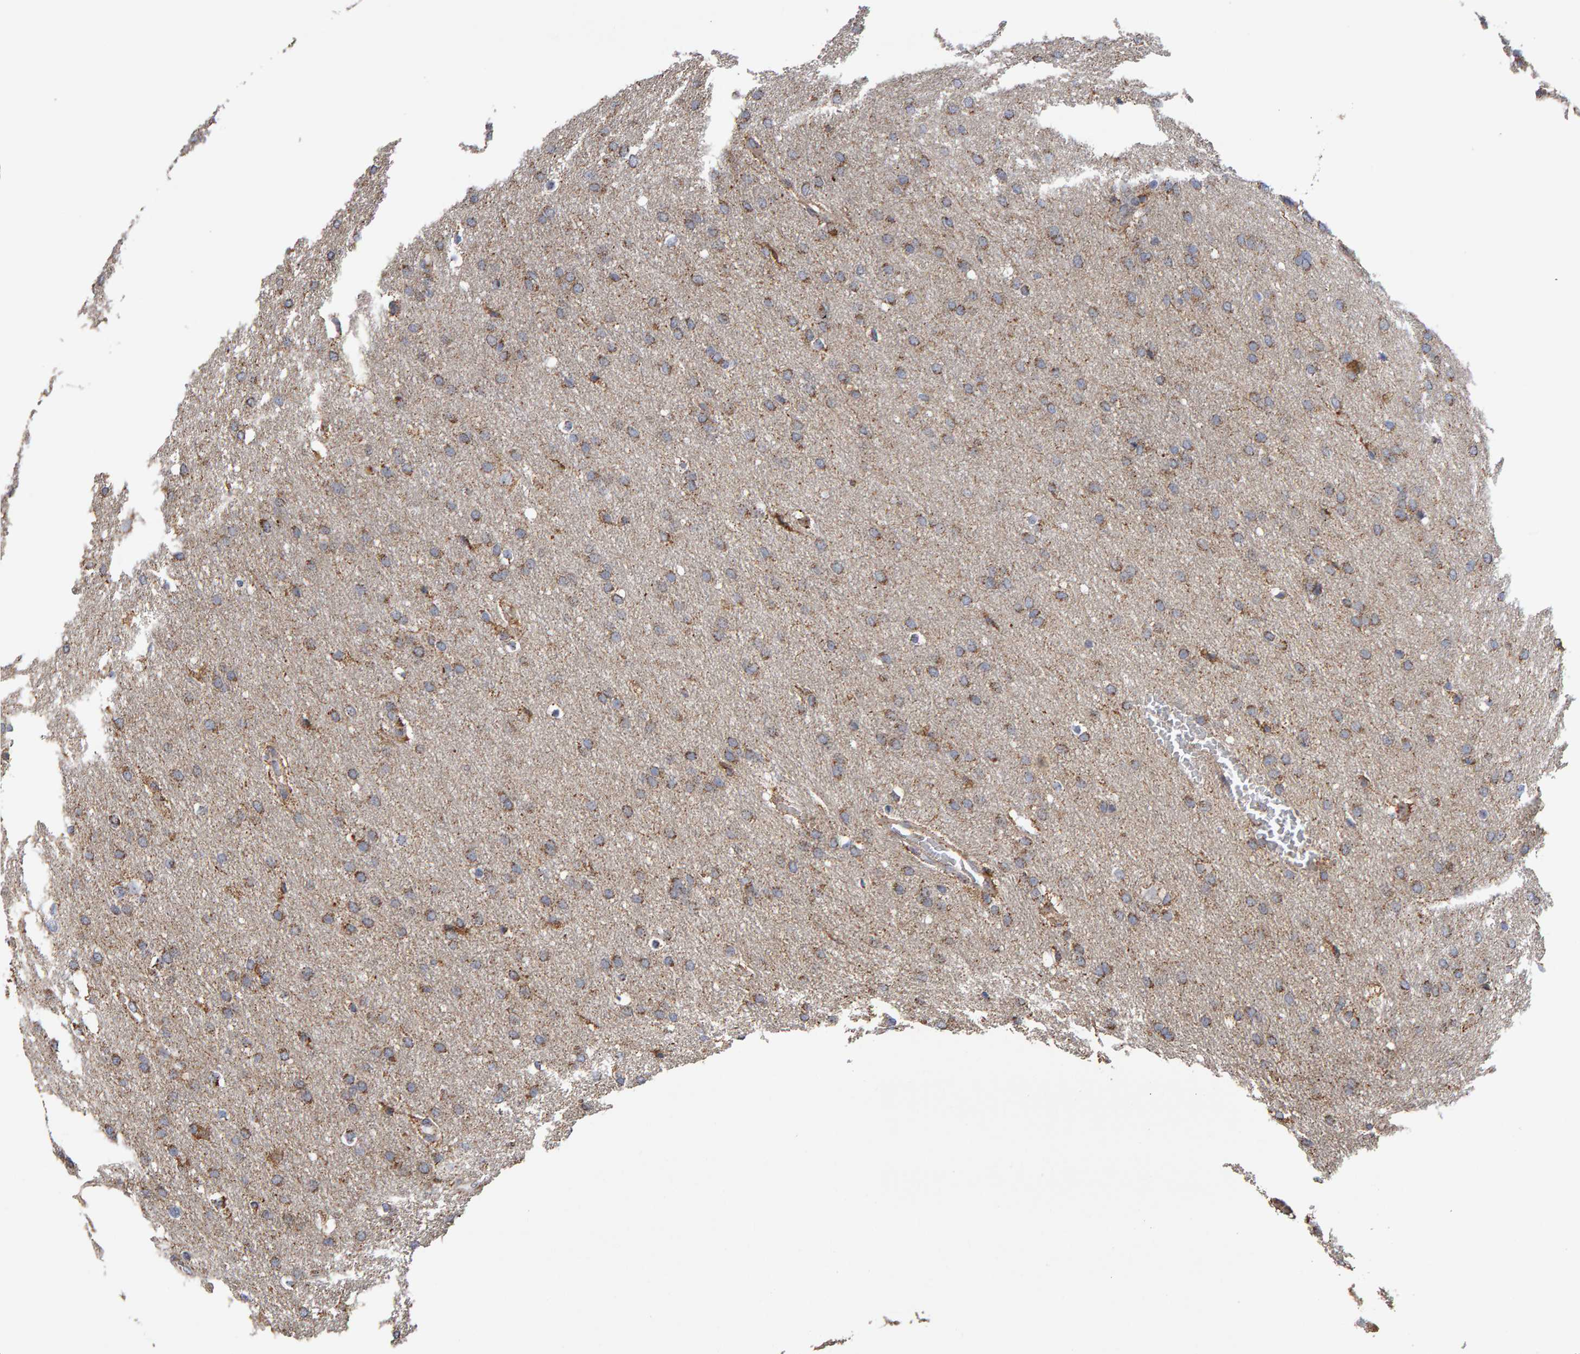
{"staining": {"intensity": "weak", "quantity": ">75%", "location": "cytoplasmic/membranous"}, "tissue": "glioma", "cell_type": "Tumor cells", "image_type": "cancer", "snomed": [{"axis": "morphology", "description": "Glioma, malignant, Low grade"}, {"axis": "topography", "description": "Brain"}], "caption": "The photomicrograph displays a brown stain indicating the presence of a protein in the cytoplasmic/membranous of tumor cells in low-grade glioma (malignant).", "gene": "TOM1L1", "patient": {"sex": "female", "age": 37}}